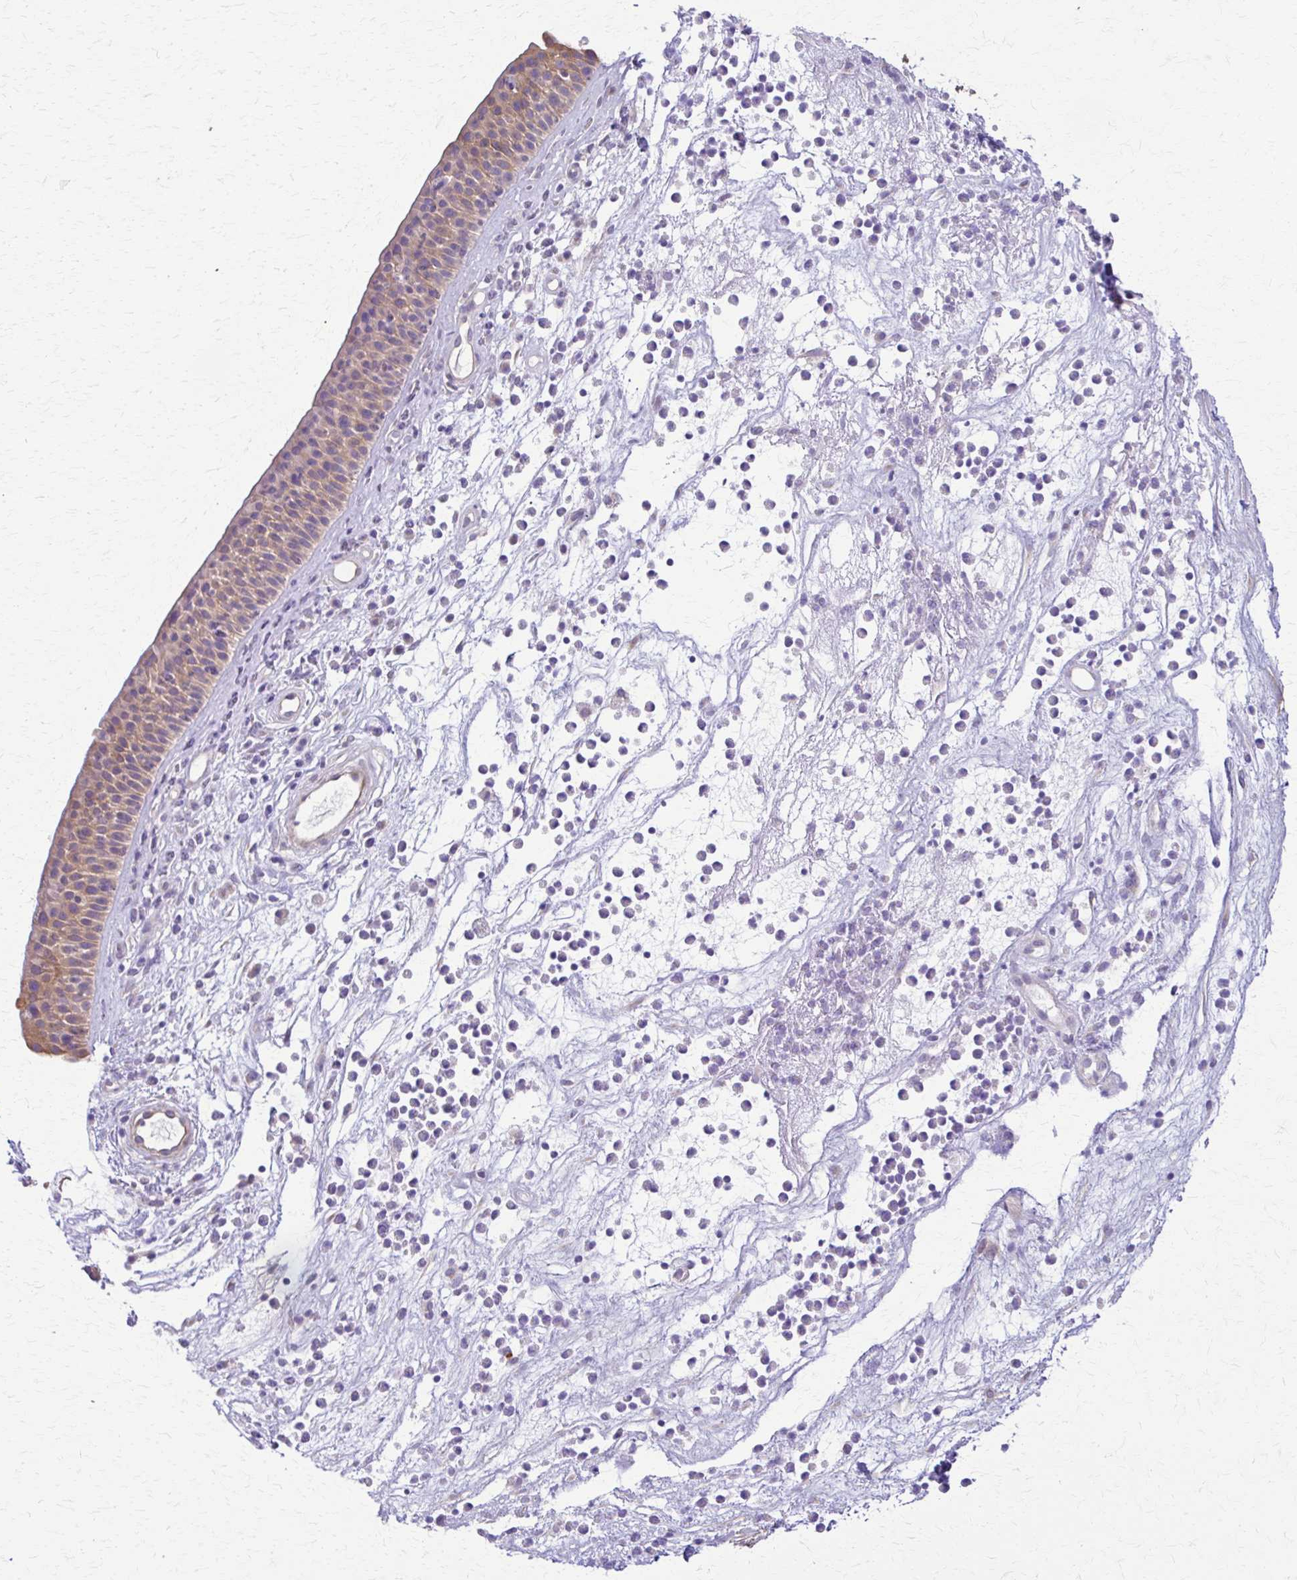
{"staining": {"intensity": "moderate", "quantity": ">75%", "location": "cytoplasmic/membranous"}, "tissue": "nasopharynx", "cell_type": "Respiratory epithelial cells", "image_type": "normal", "snomed": [{"axis": "morphology", "description": "Normal tissue, NOS"}, {"axis": "topography", "description": "Nasopharynx"}], "caption": "Respiratory epithelial cells exhibit moderate cytoplasmic/membranous positivity in about >75% of cells in normal nasopharynx.", "gene": "DSP", "patient": {"sex": "male", "age": 56}}